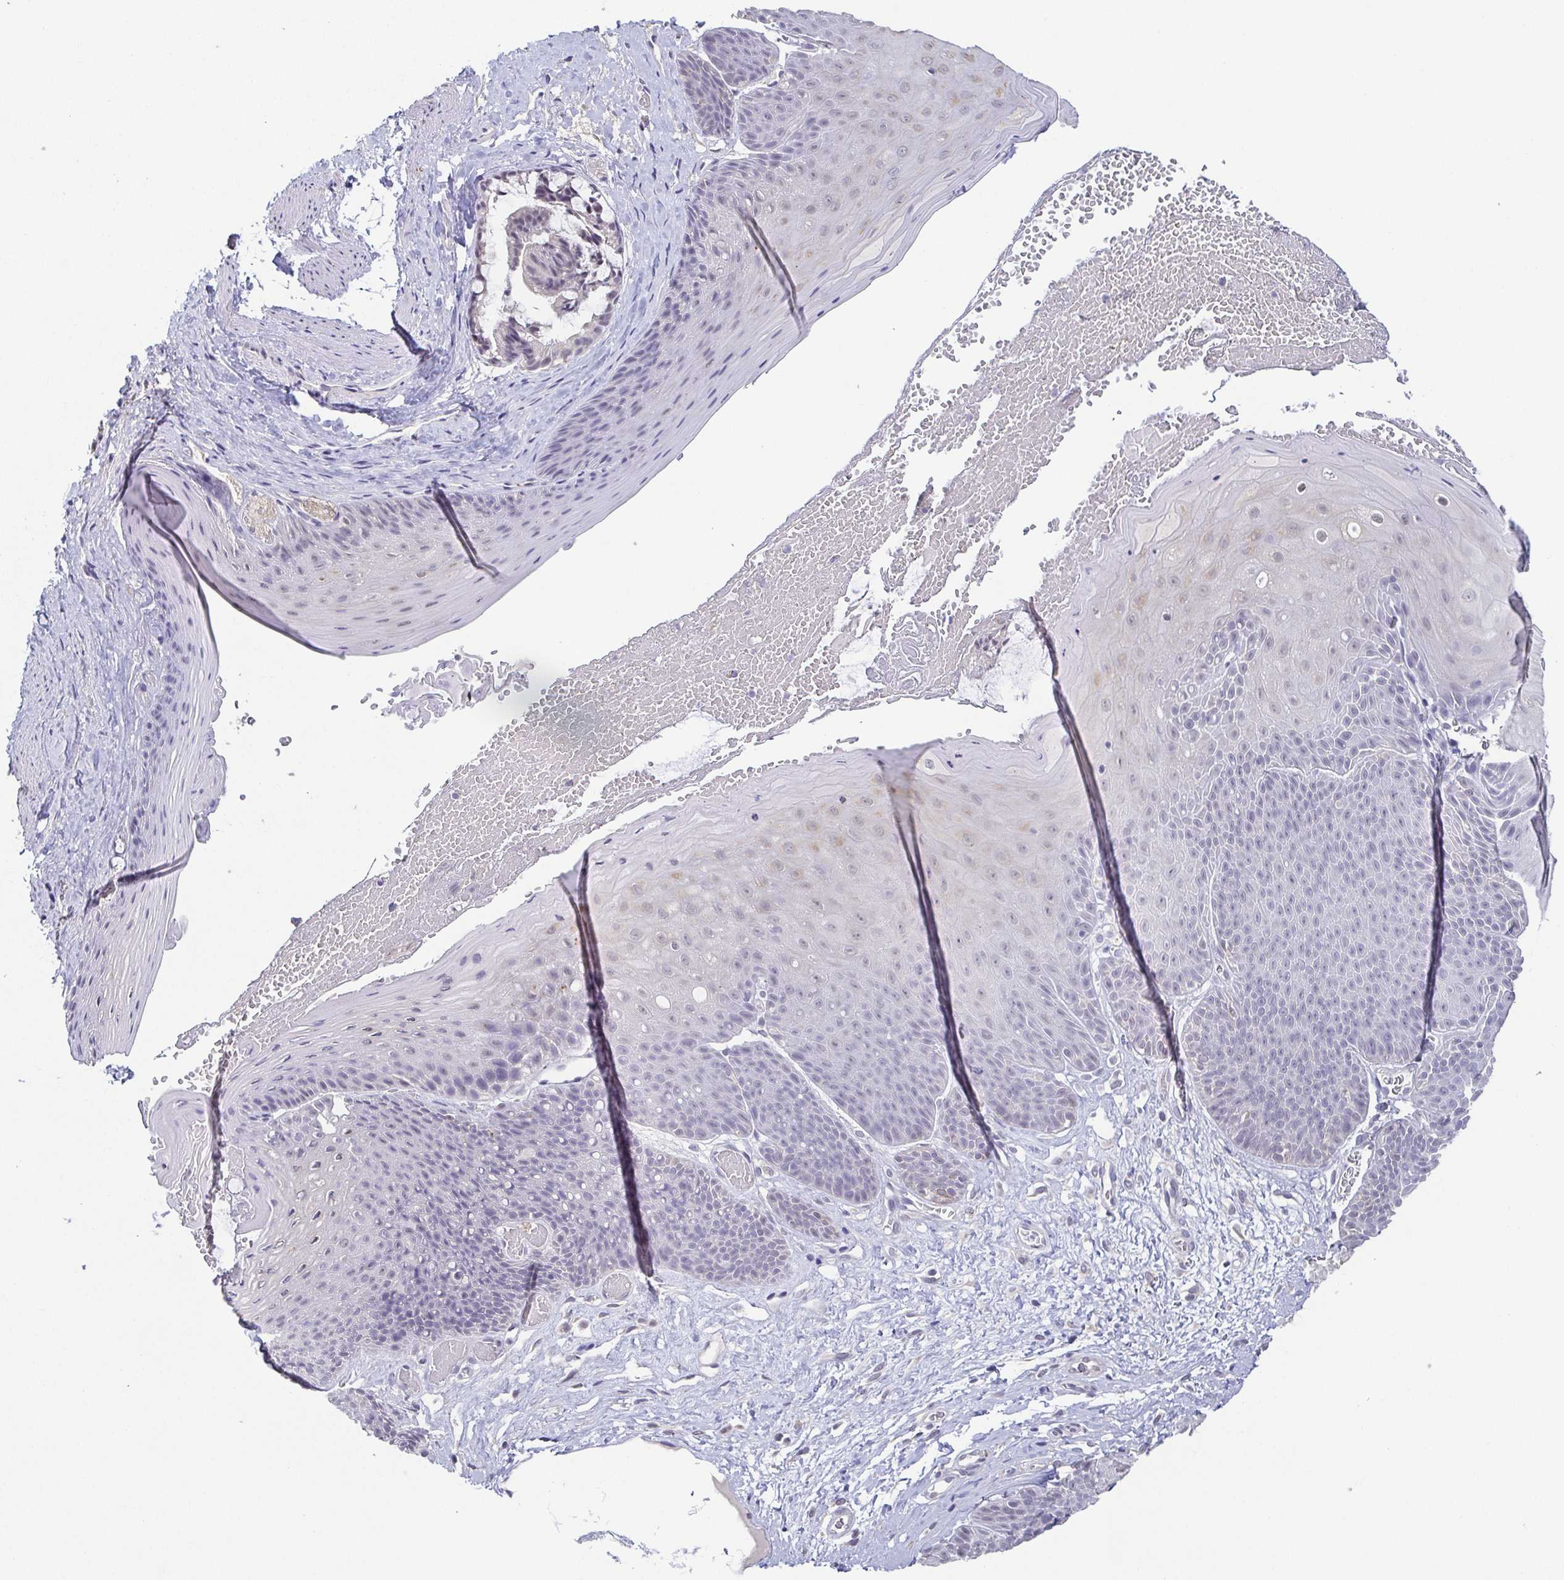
{"staining": {"intensity": "negative", "quantity": "none", "location": "none"}, "tissue": "skin", "cell_type": "Epidermal cells", "image_type": "normal", "snomed": [{"axis": "morphology", "description": "Normal tissue, NOS"}, {"axis": "topography", "description": "Anal"}], "caption": "A photomicrograph of skin stained for a protein reveals no brown staining in epidermal cells. (DAB immunohistochemistry visualized using brightfield microscopy, high magnification).", "gene": "NEFH", "patient": {"sex": "male", "age": 53}}